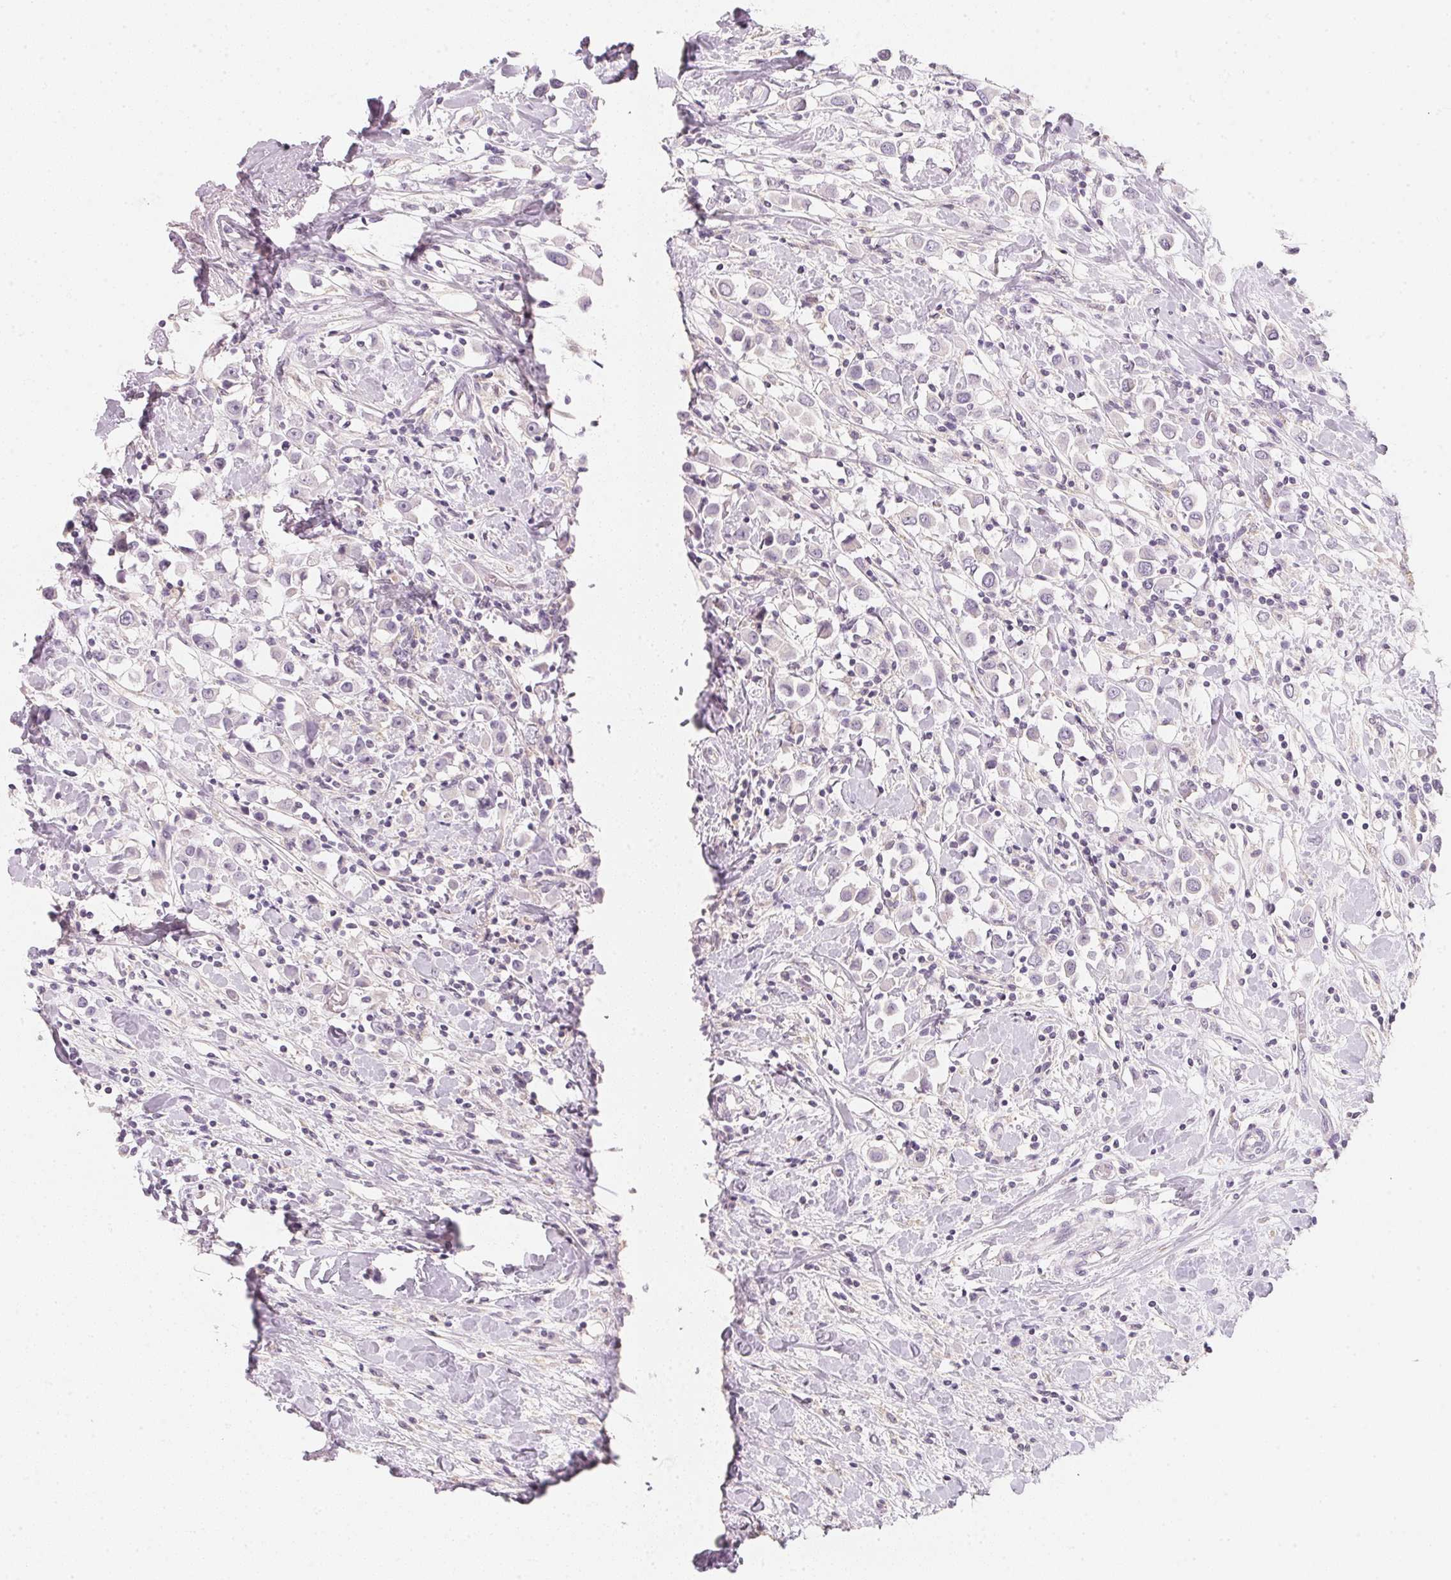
{"staining": {"intensity": "negative", "quantity": "none", "location": "none"}, "tissue": "breast cancer", "cell_type": "Tumor cells", "image_type": "cancer", "snomed": [{"axis": "morphology", "description": "Duct carcinoma"}, {"axis": "topography", "description": "Breast"}], "caption": "IHC of human breast cancer (infiltrating ductal carcinoma) displays no positivity in tumor cells.", "gene": "CFAP276", "patient": {"sex": "female", "age": 61}}